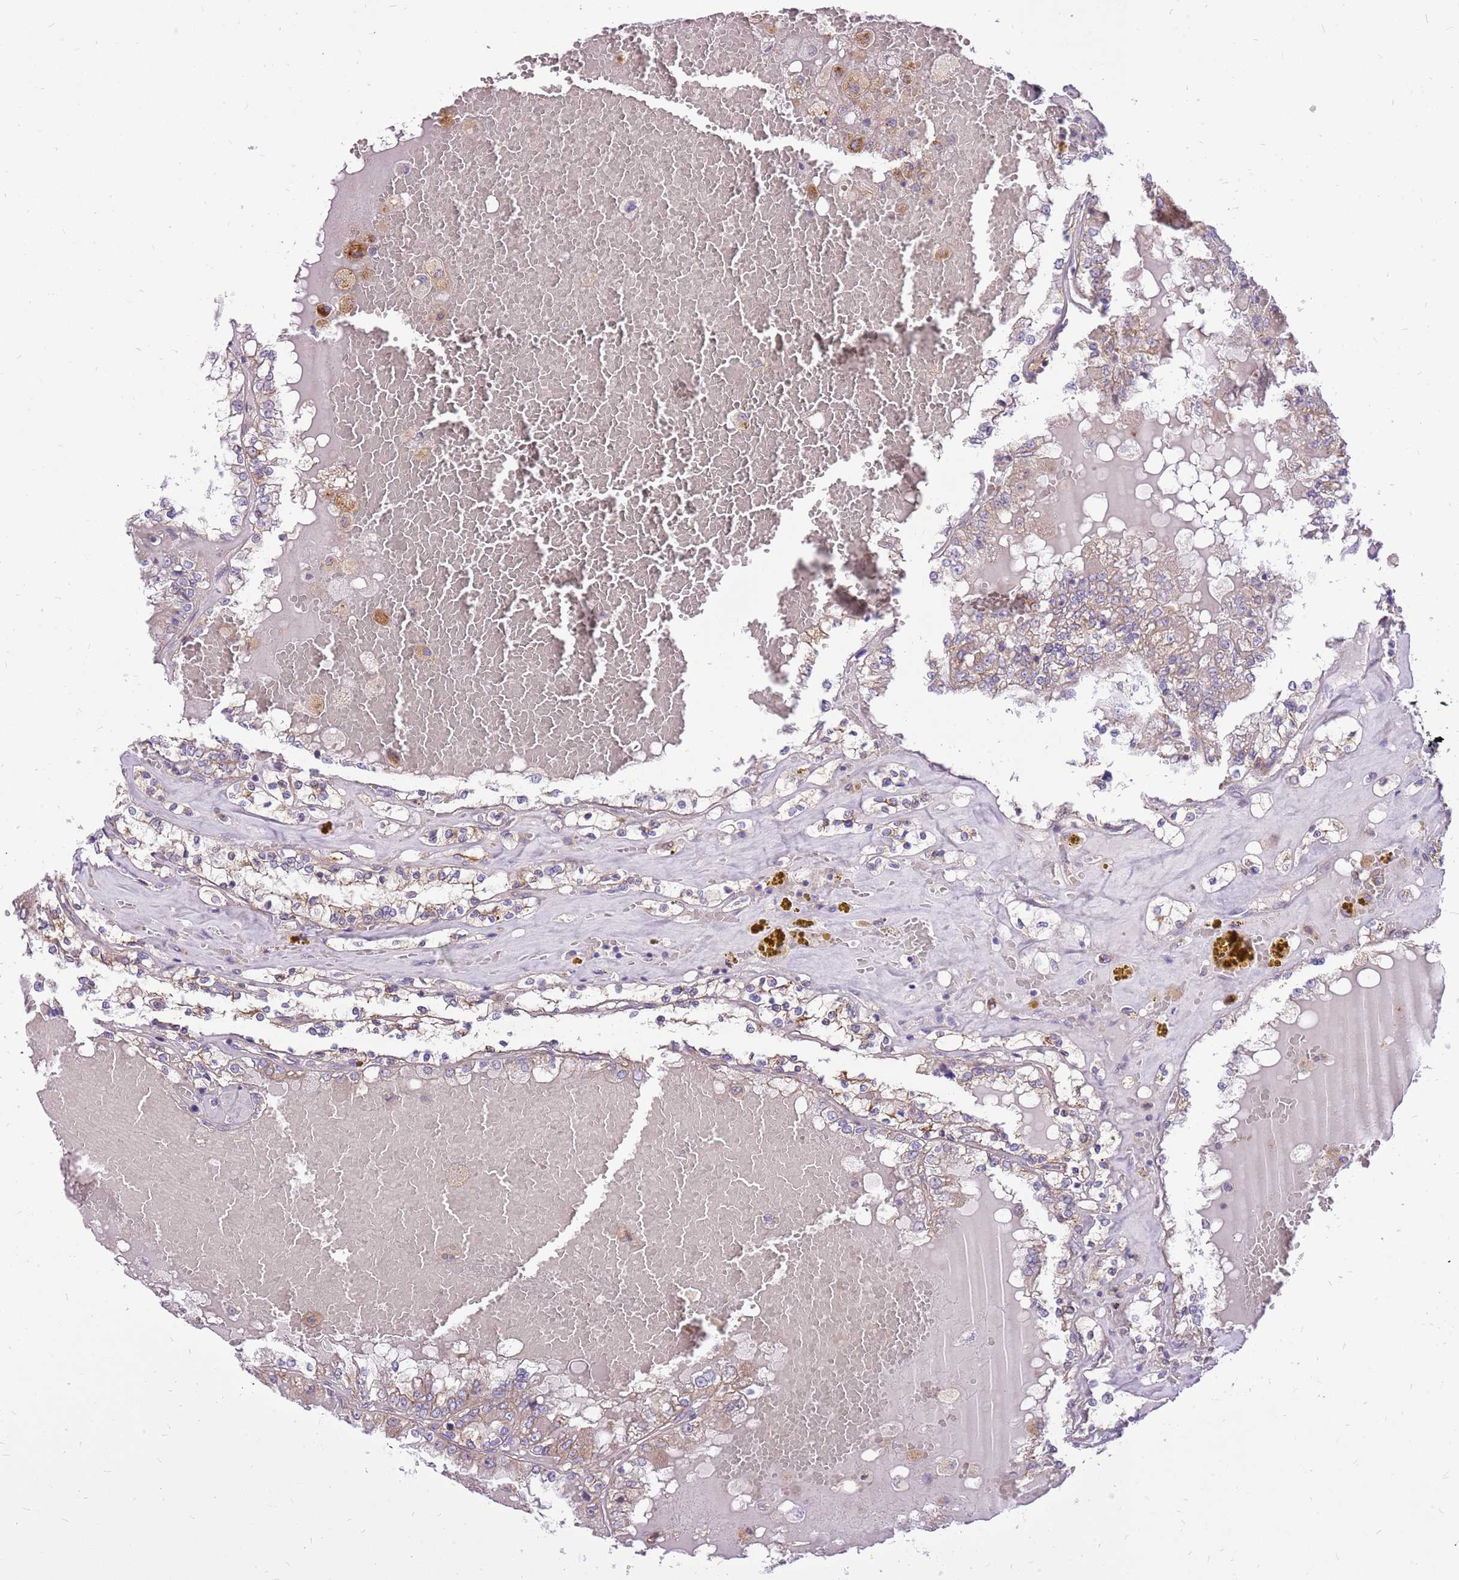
{"staining": {"intensity": "weak", "quantity": "25%-75%", "location": "cytoplasmic/membranous"}, "tissue": "renal cancer", "cell_type": "Tumor cells", "image_type": "cancer", "snomed": [{"axis": "morphology", "description": "Adenocarcinoma, NOS"}, {"axis": "topography", "description": "Kidney"}], "caption": "Immunohistochemistry (IHC) (DAB (3,3'-diaminobenzidine)) staining of human adenocarcinoma (renal) reveals weak cytoplasmic/membranous protein expression in approximately 25%-75% of tumor cells.", "gene": "WDR90", "patient": {"sex": "female", "age": 56}}